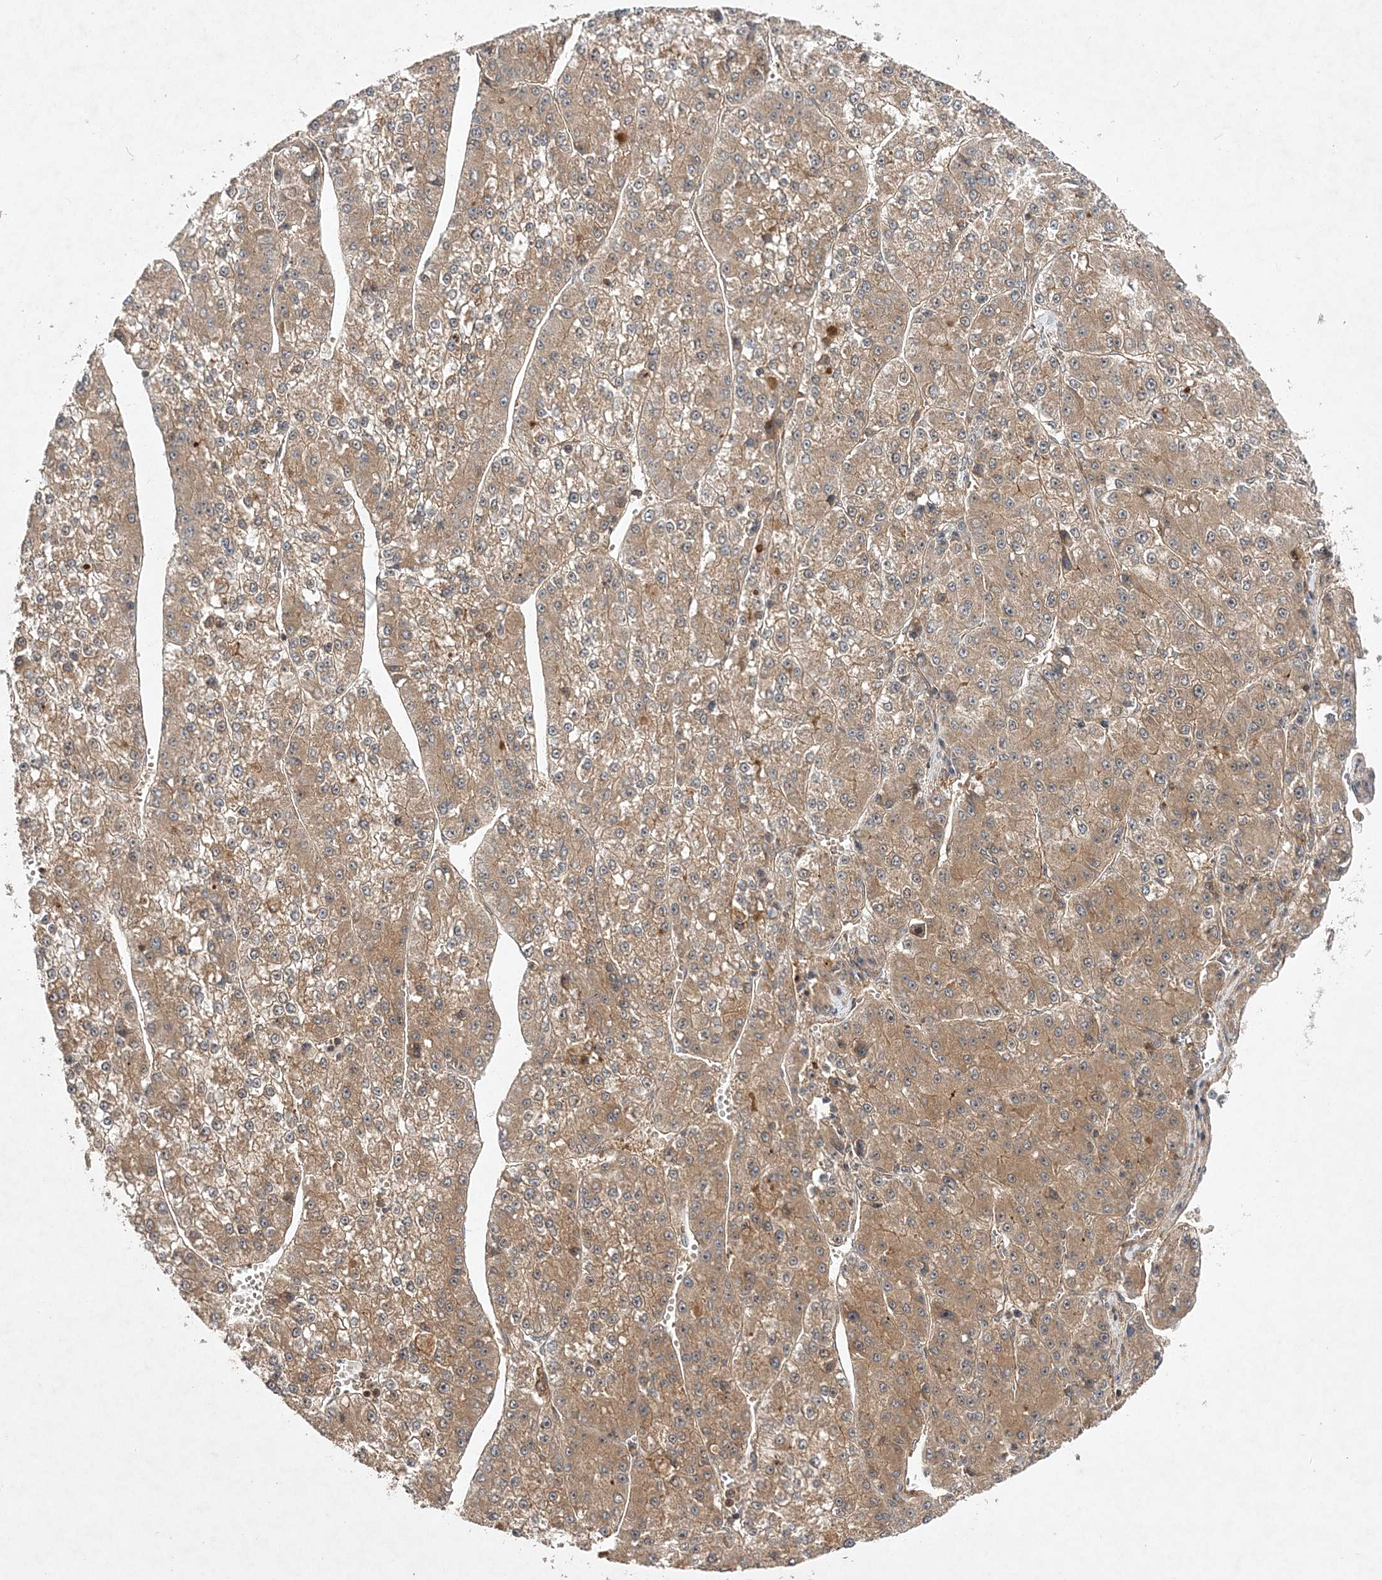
{"staining": {"intensity": "moderate", "quantity": ">75%", "location": "cytoplasmic/membranous"}, "tissue": "liver cancer", "cell_type": "Tumor cells", "image_type": "cancer", "snomed": [{"axis": "morphology", "description": "Carcinoma, Hepatocellular, NOS"}, {"axis": "topography", "description": "Liver"}], "caption": "A high-resolution micrograph shows immunohistochemistry (IHC) staining of liver hepatocellular carcinoma, which demonstrates moderate cytoplasmic/membranous expression in approximately >75% of tumor cells. (IHC, brightfield microscopy, high magnification).", "gene": "TMEM9B", "patient": {"sex": "female", "age": 73}}